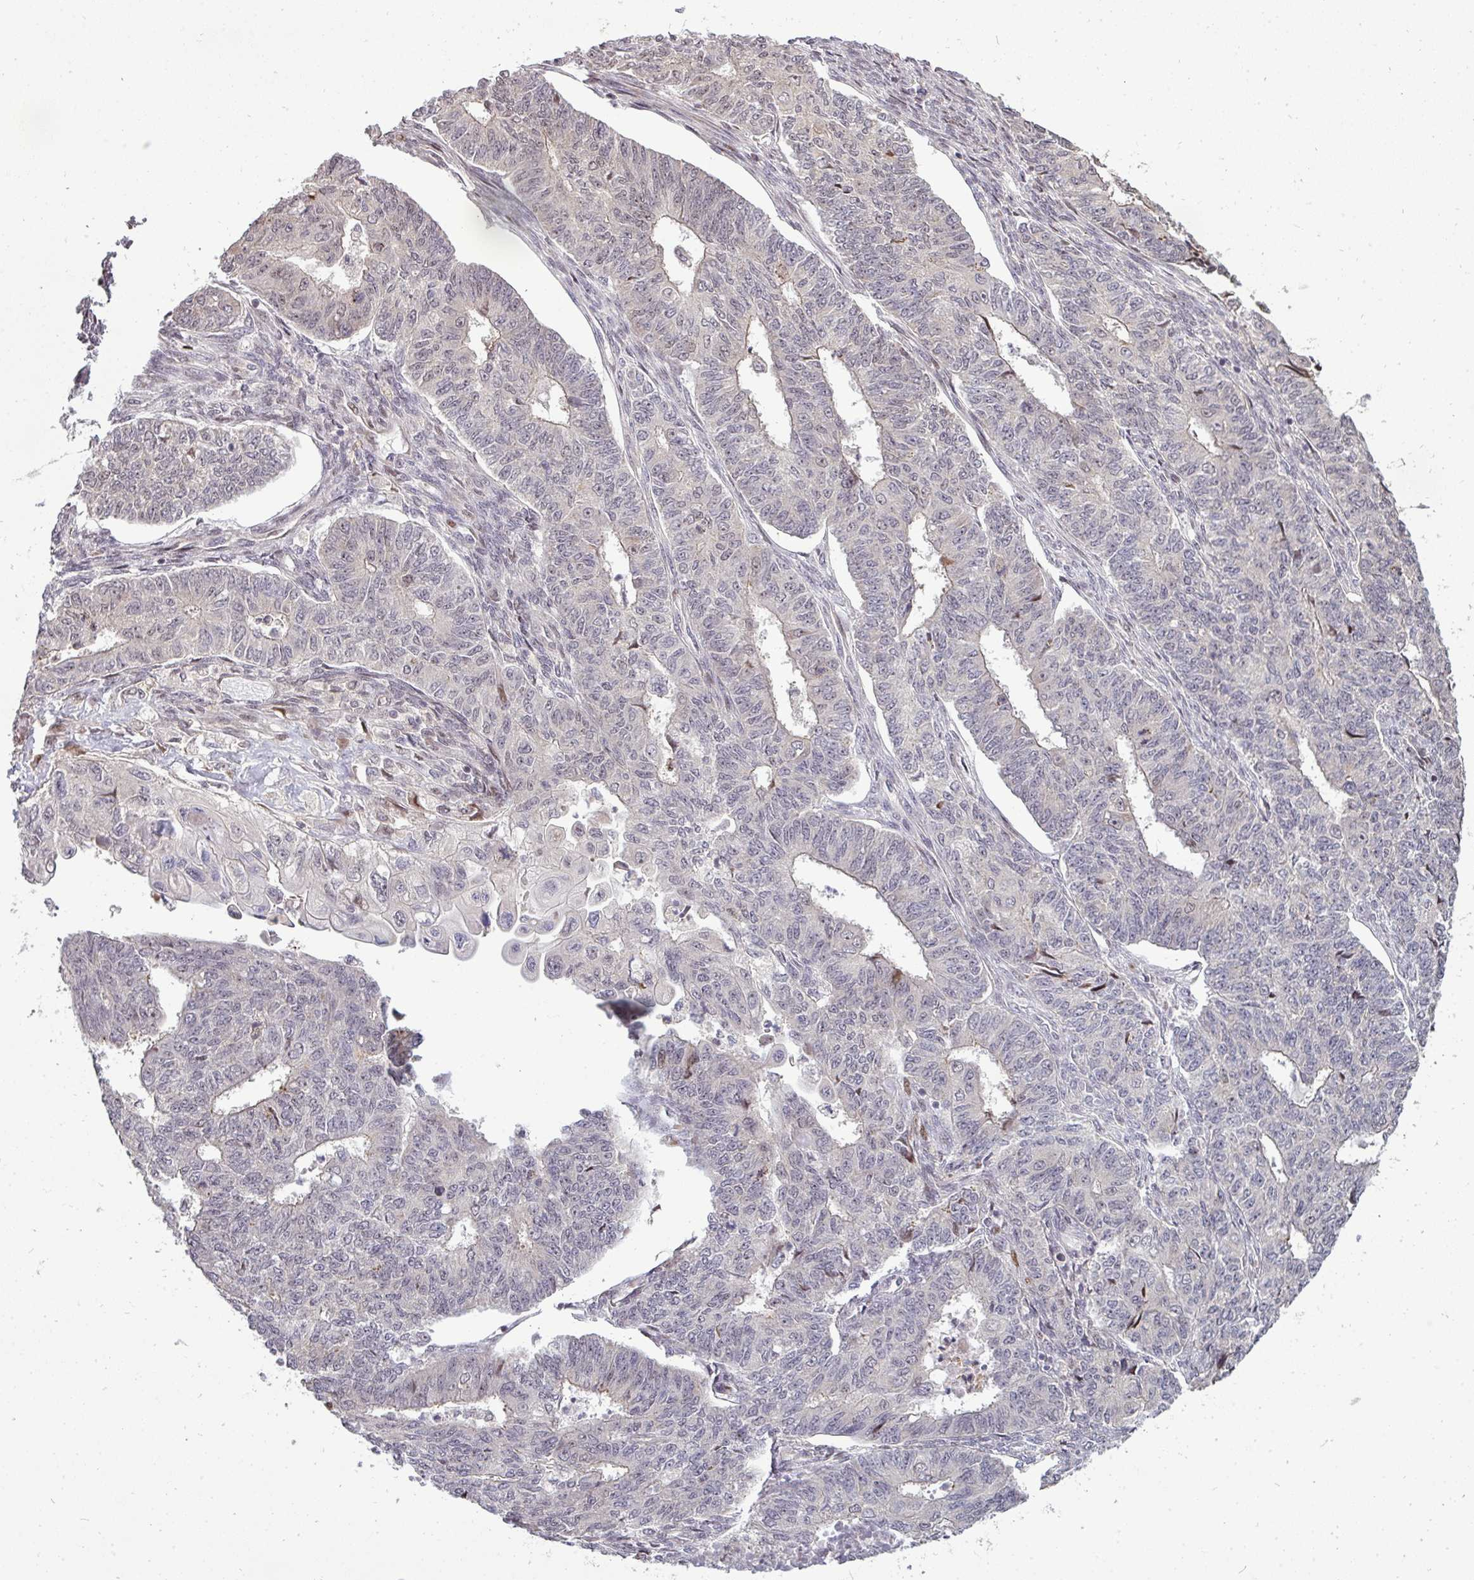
{"staining": {"intensity": "negative", "quantity": "none", "location": "none"}, "tissue": "endometrial cancer", "cell_type": "Tumor cells", "image_type": "cancer", "snomed": [{"axis": "morphology", "description": "Adenocarcinoma, NOS"}, {"axis": "topography", "description": "Endometrium"}], "caption": "This photomicrograph is of endometrial adenocarcinoma stained with immunohistochemistry to label a protein in brown with the nuclei are counter-stained blue. There is no staining in tumor cells. The staining is performed using DAB (3,3'-diaminobenzidine) brown chromogen with nuclei counter-stained in using hematoxylin.", "gene": "PATZ1", "patient": {"sex": "female", "age": 32}}